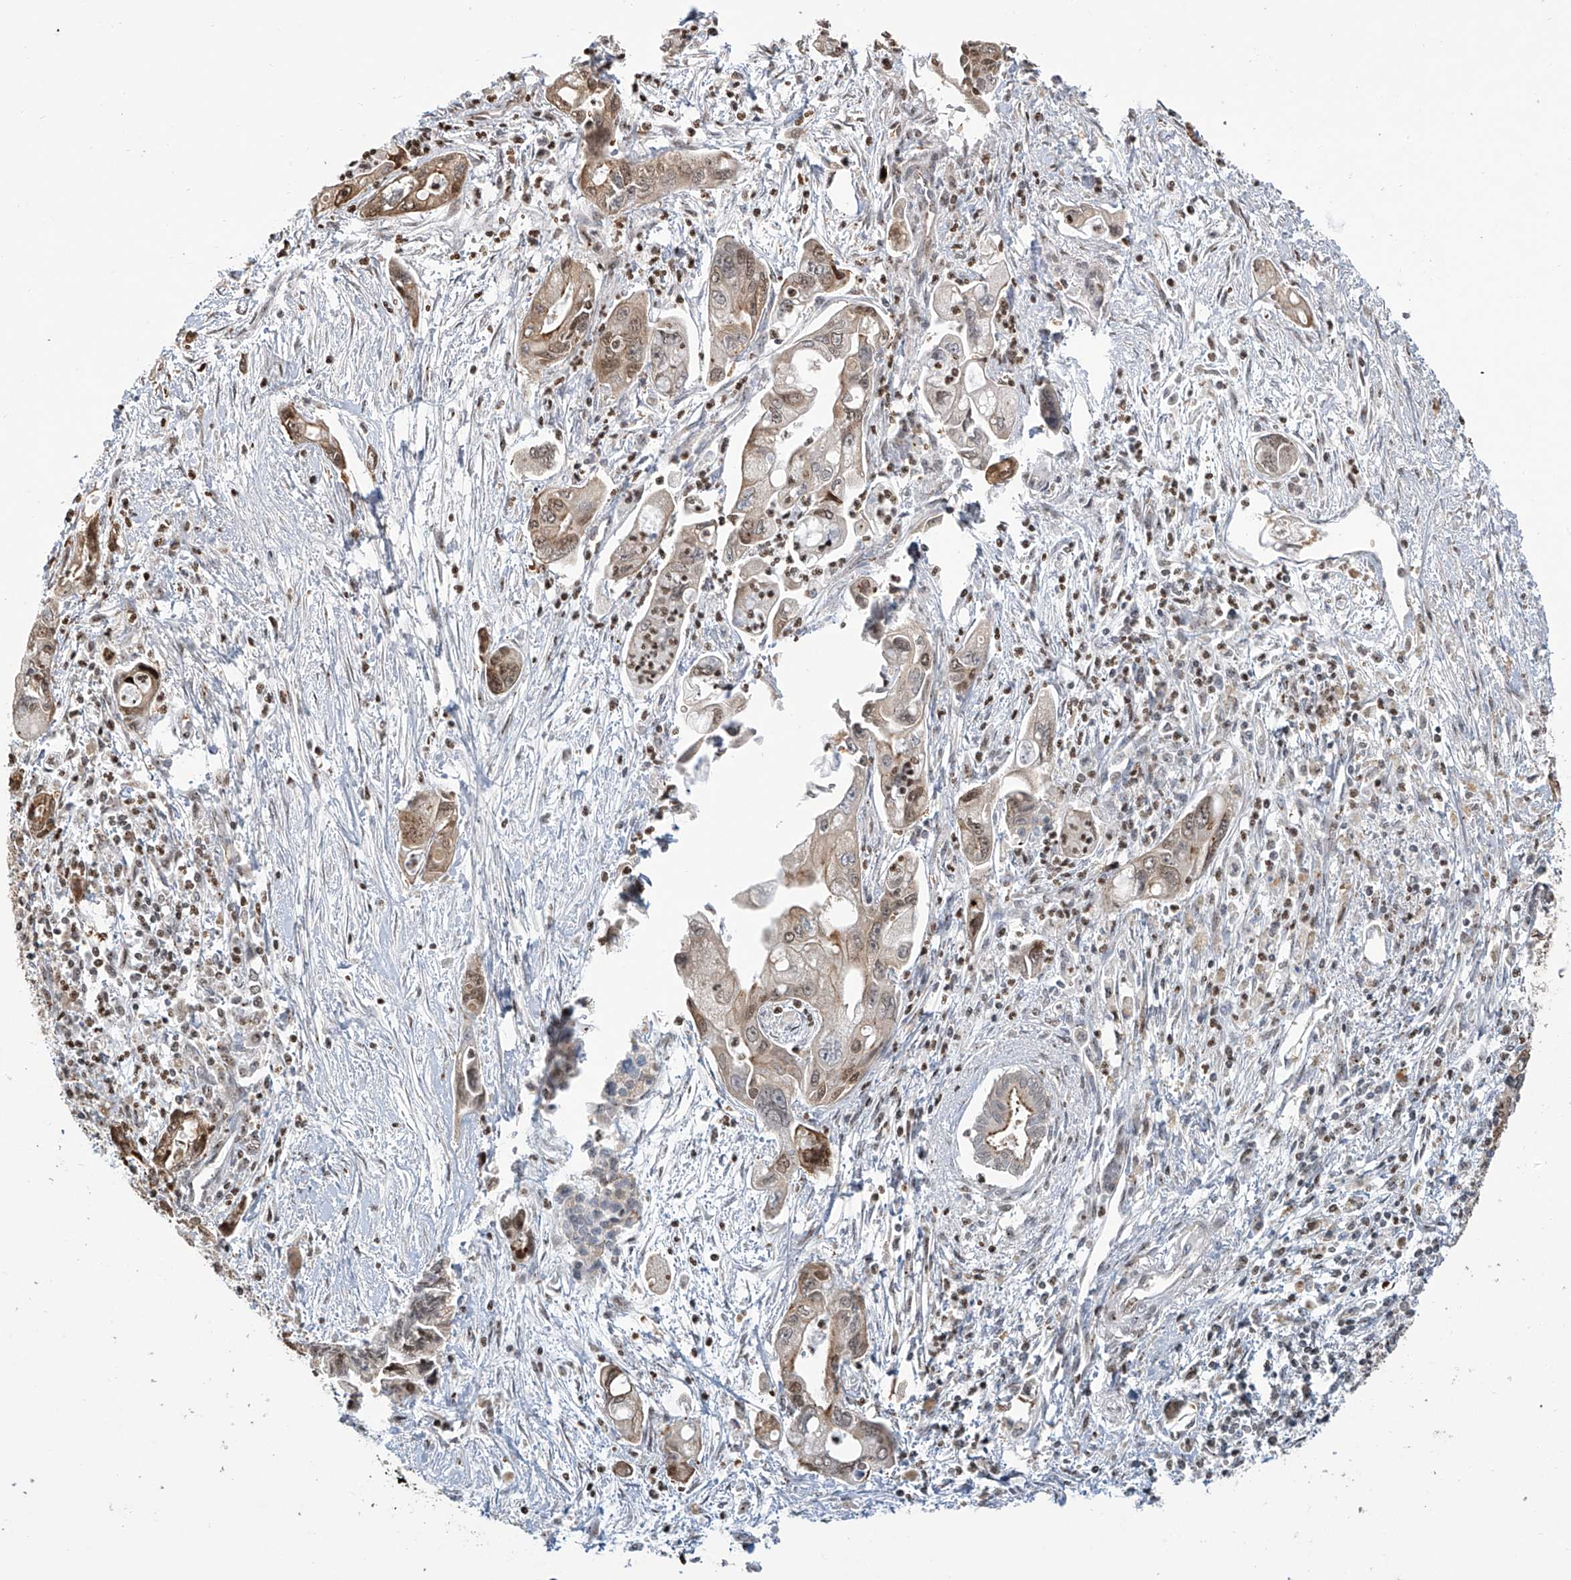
{"staining": {"intensity": "moderate", "quantity": "25%-75%", "location": "cytoplasmic/membranous,nuclear"}, "tissue": "pancreatic cancer", "cell_type": "Tumor cells", "image_type": "cancer", "snomed": [{"axis": "morphology", "description": "Adenocarcinoma, NOS"}, {"axis": "topography", "description": "Pancreas"}], "caption": "Immunohistochemical staining of human pancreatic cancer (adenocarcinoma) reveals medium levels of moderate cytoplasmic/membranous and nuclear positivity in about 25%-75% of tumor cells. (Stains: DAB (3,3'-diaminobenzidine) in brown, nuclei in blue, Microscopy: brightfield microscopy at high magnification).", "gene": "VMP1", "patient": {"sex": "male", "age": 70}}